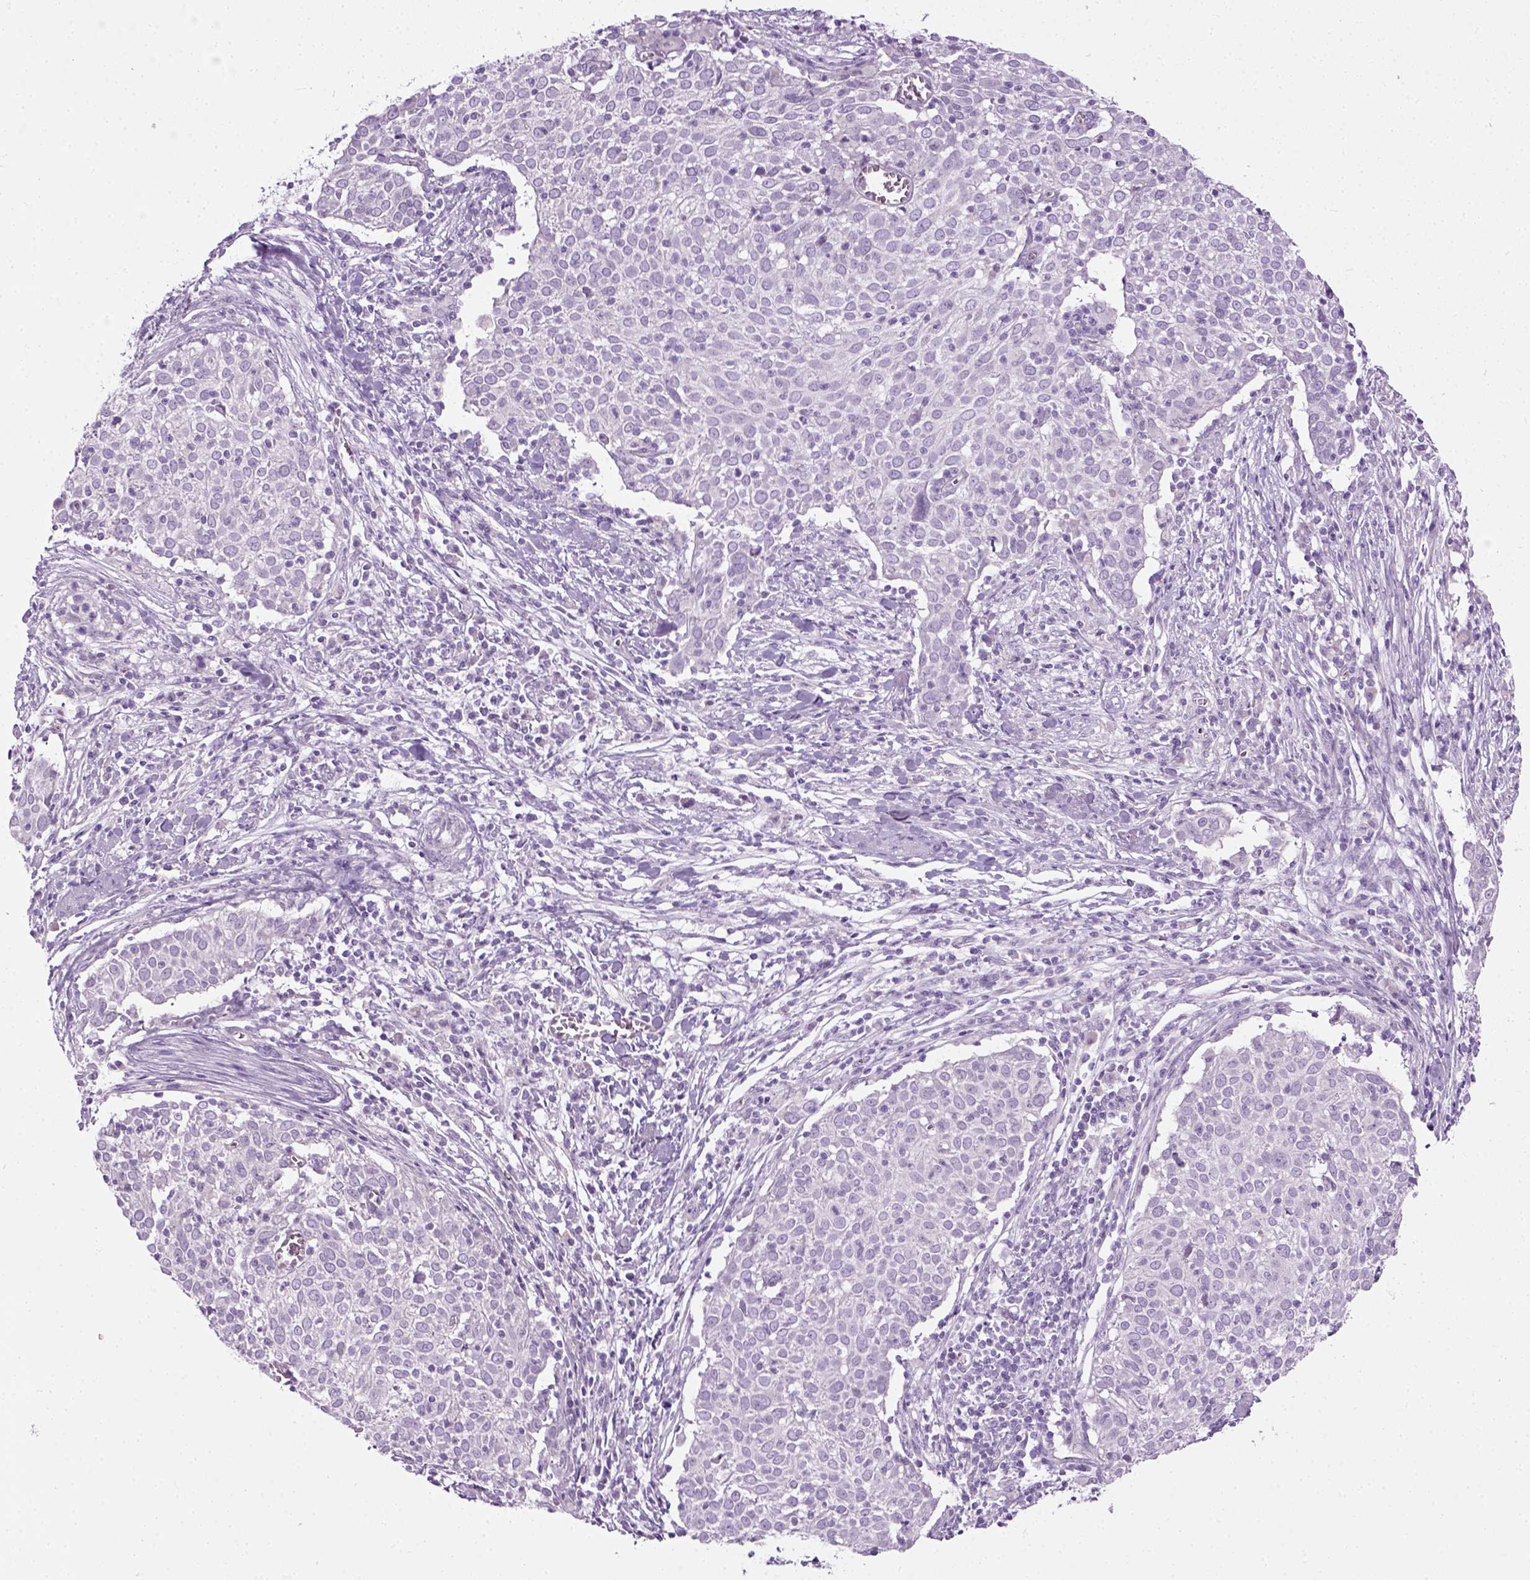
{"staining": {"intensity": "negative", "quantity": "none", "location": "none"}, "tissue": "cervical cancer", "cell_type": "Tumor cells", "image_type": "cancer", "snomed": [{"axis": "morphology", "description": "Squamous cell carcinoma, NOS"}, {"axis": "topography", "description": "Cervix"}], "caption": "High magnification brightfield microscopy of squamous cell carcinoma (cervical) stained with DAB (brown) and counterstained with hematoxylin (blue): tumor cells show no significant expression.", "gene": "CIBAR2", "patient": {"sex": "female", "age": 39}}